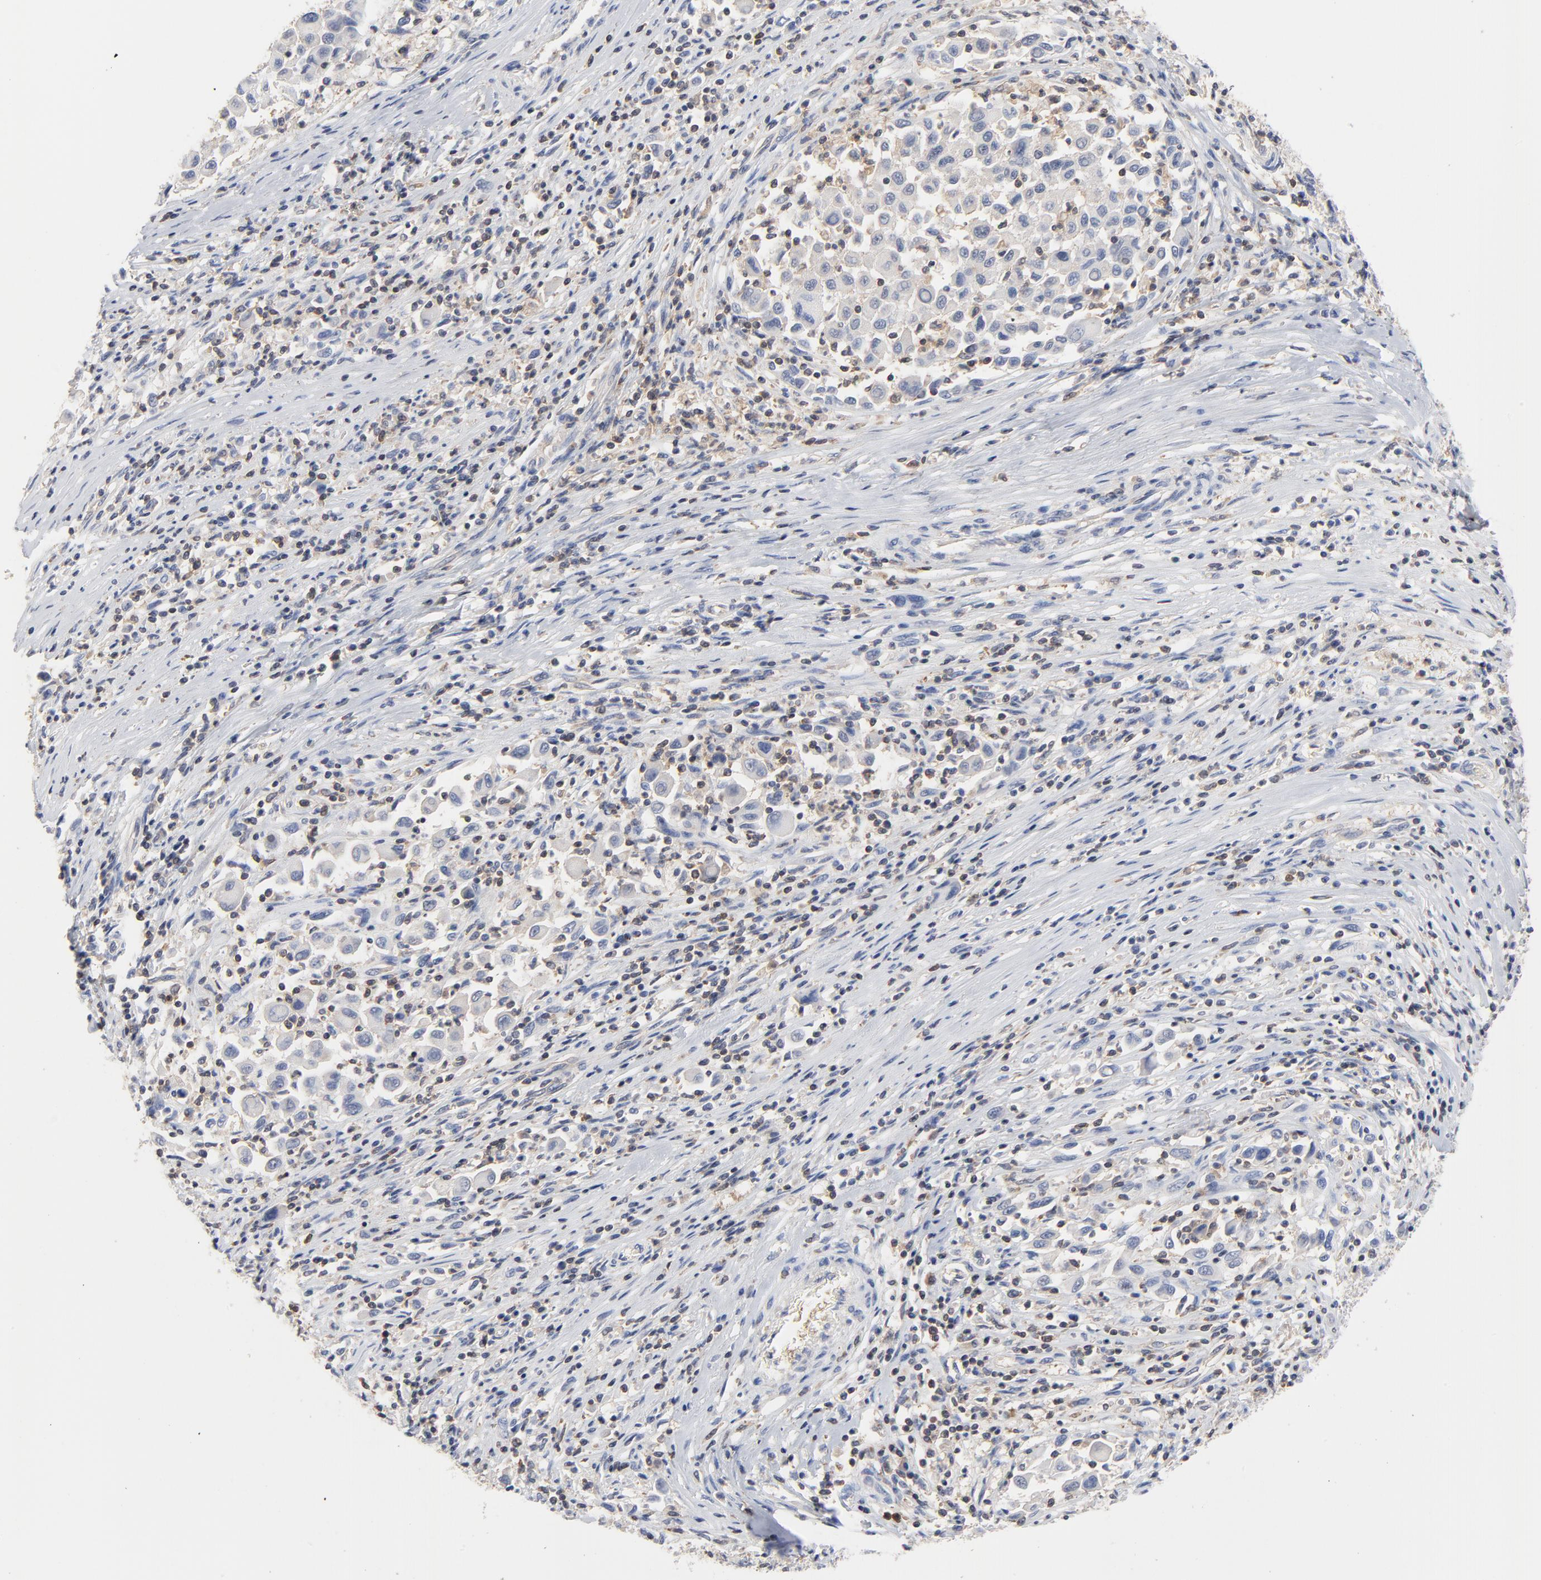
{"staining": {"intensity": "weak", "quantity": "25%-75%", "location": "cytoplasmic/membranous"}, "tissue": "melanoma", "cell_type": "Tumor cells", "image_type": "cancer", "snomed": [{"axis": "morphology", "description": "Malignant melanoma, Metastatic site"}, {"axis": "topography", "description": "Lymph node"}], "caption": "A micrograph showing weak cytoplasmic/membranous expression in about 25%-75% of tumor cells in melanoma, as visualized by brown immunohistochemical staining.", "gene": "CAB39L", "patient": {"sex": "male", "age": 61}}